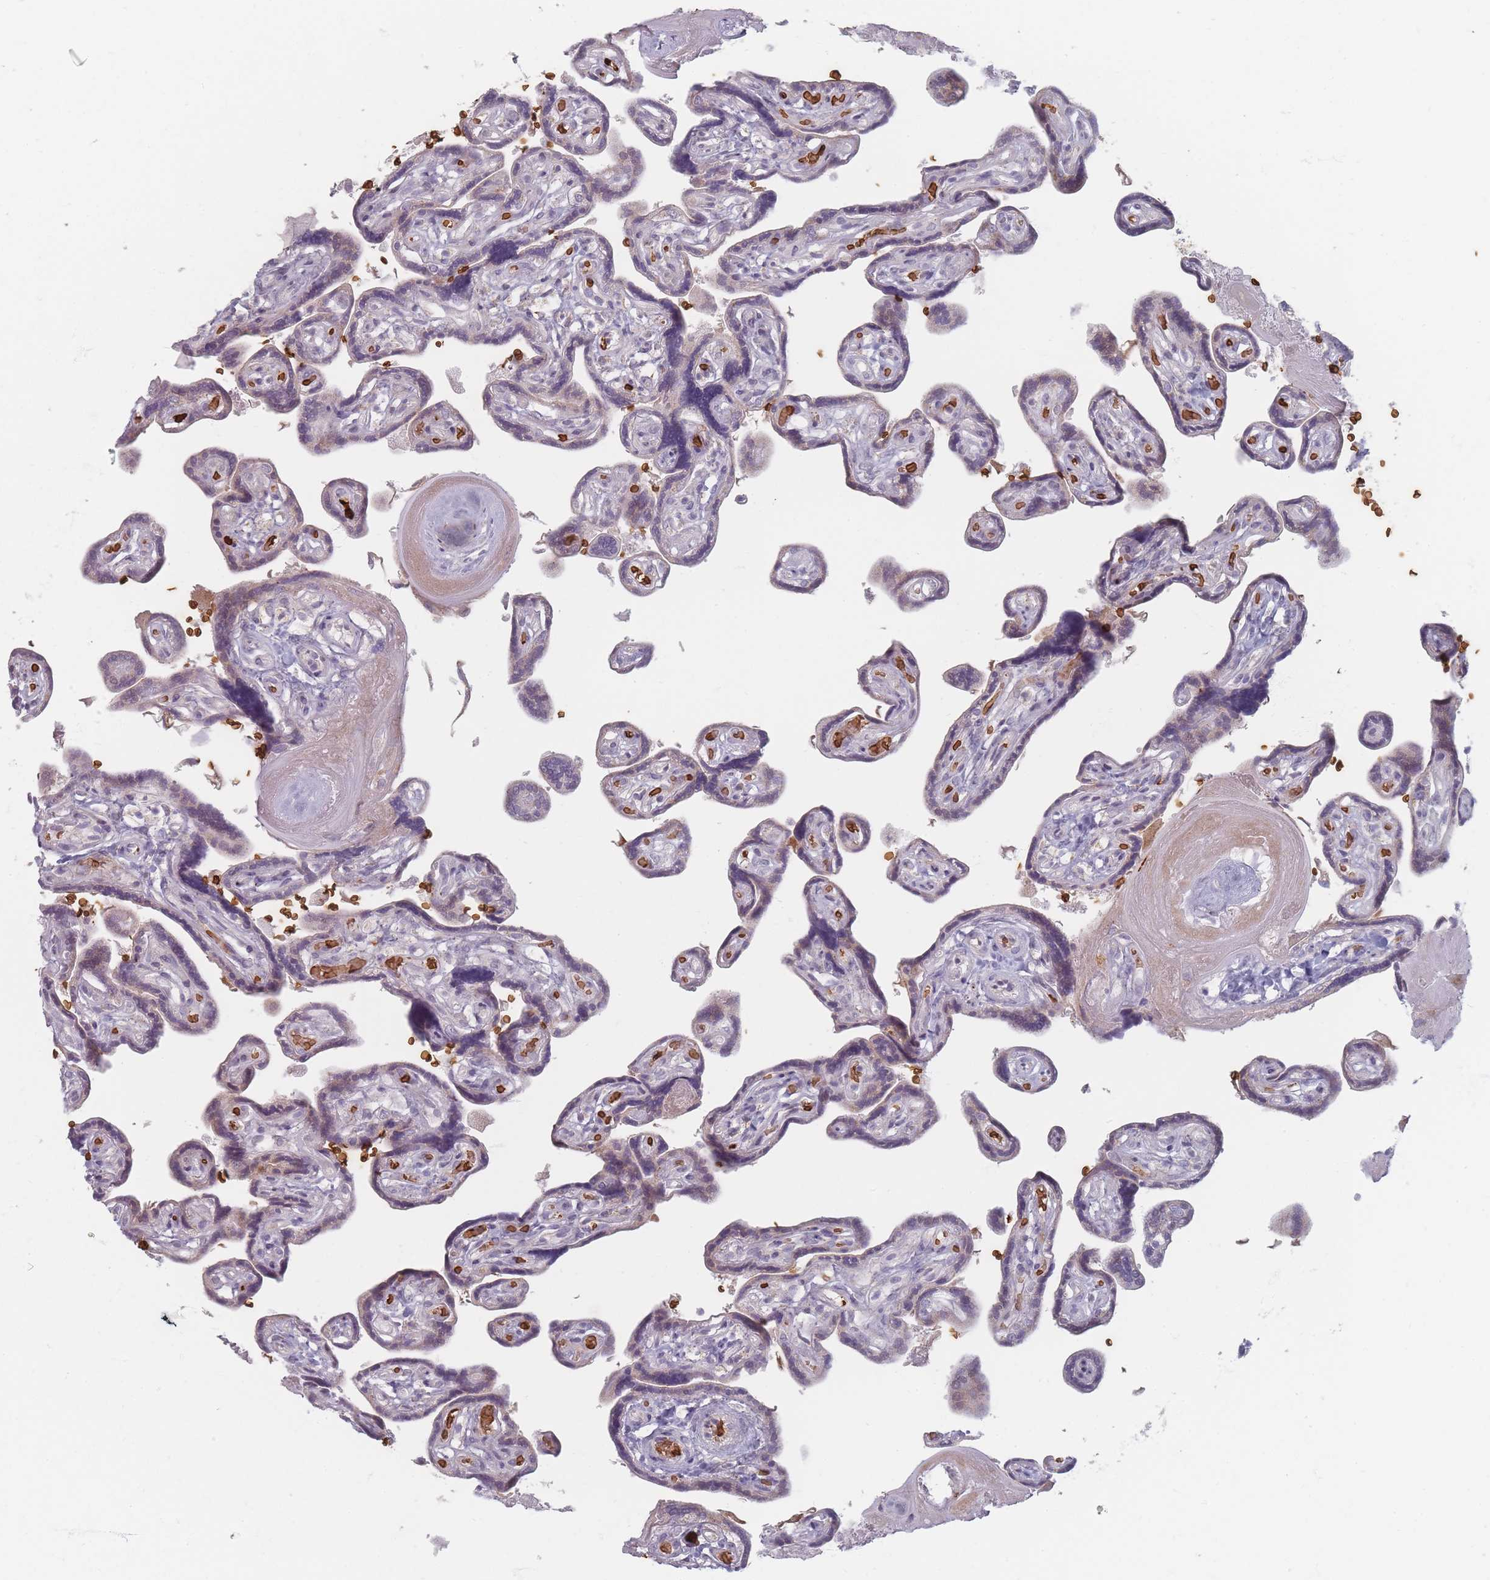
{"staining": {"intensity": "negative", "quantity": "none", "location": "none"}, "tissue": "placenta", "cell_type": "Trophoblastic cells", "image_type": "normal", "snomed": [{"axis": "morphology", "description": "Normal tissue, NOS"}, {"axis": "topography", "description": "Placenta"}], "caption": "Immunohistochemistry of unremarkable placenta demonstrates no expression in trophoblastic cells. (Immunohistochemistry (ihc), brightfield microscopy, high magnification).", "gene": "SLC2A6", "patient": {"sex": "female", "age": 32}}